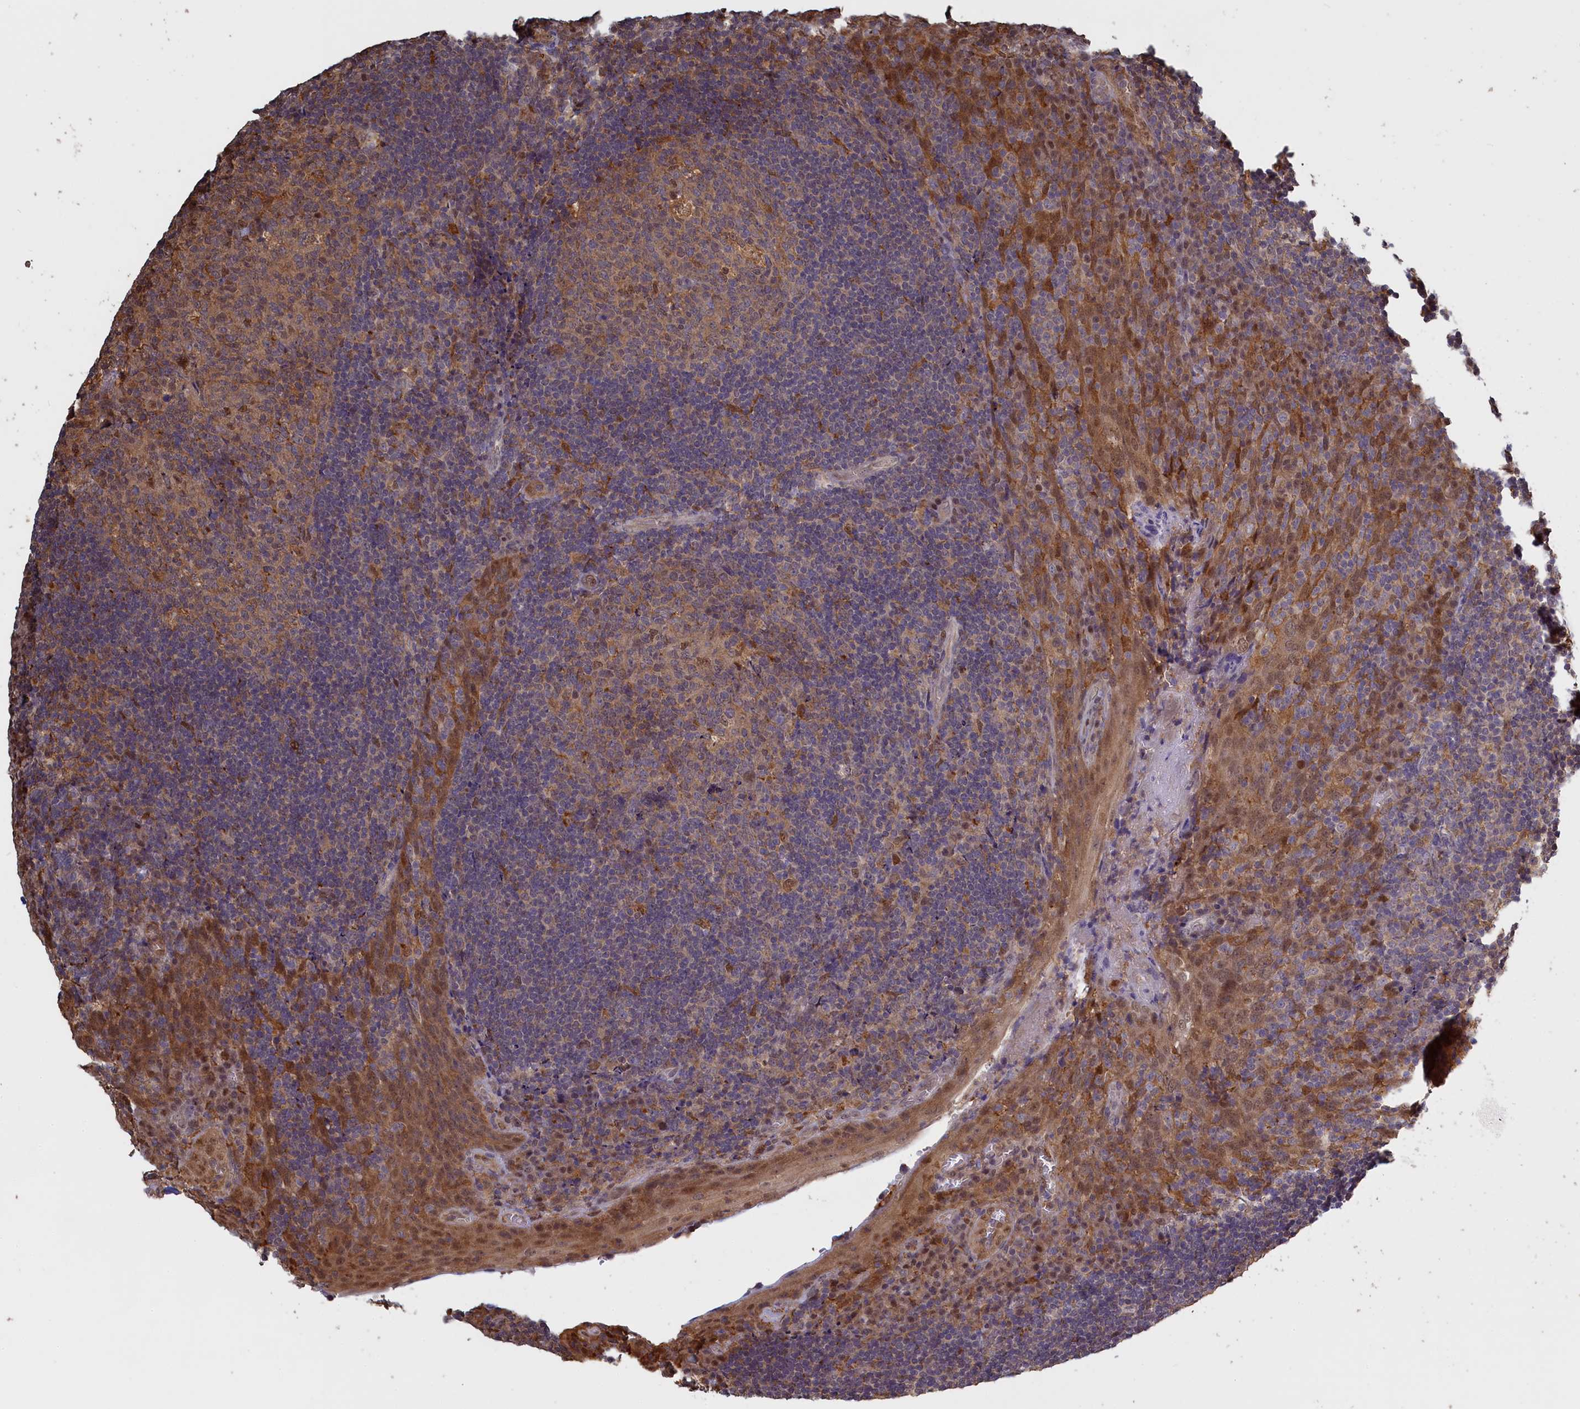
{"staining": {"intensity": "moderate", "quantity": "25%-75%", "location": "cytoplasmic/membranous"}, "tissue": "tonsil", "cell_type": "Germinal center cells", "image_type": "normal", "snomed": [{"axis": "morphology", "description": "Normal tissue, NOS"}, {"axis": "topography", "description": "Tonsil"}], "caption": "Immunohistochemistry (IHC) of normal human tonsil reveals medium levels of moderate cytoplasmic/membranous expression in about 25%-75% of germinal center cells.", "gene": "UCHL3", "patient": {"sex": "male", "age": 17}}